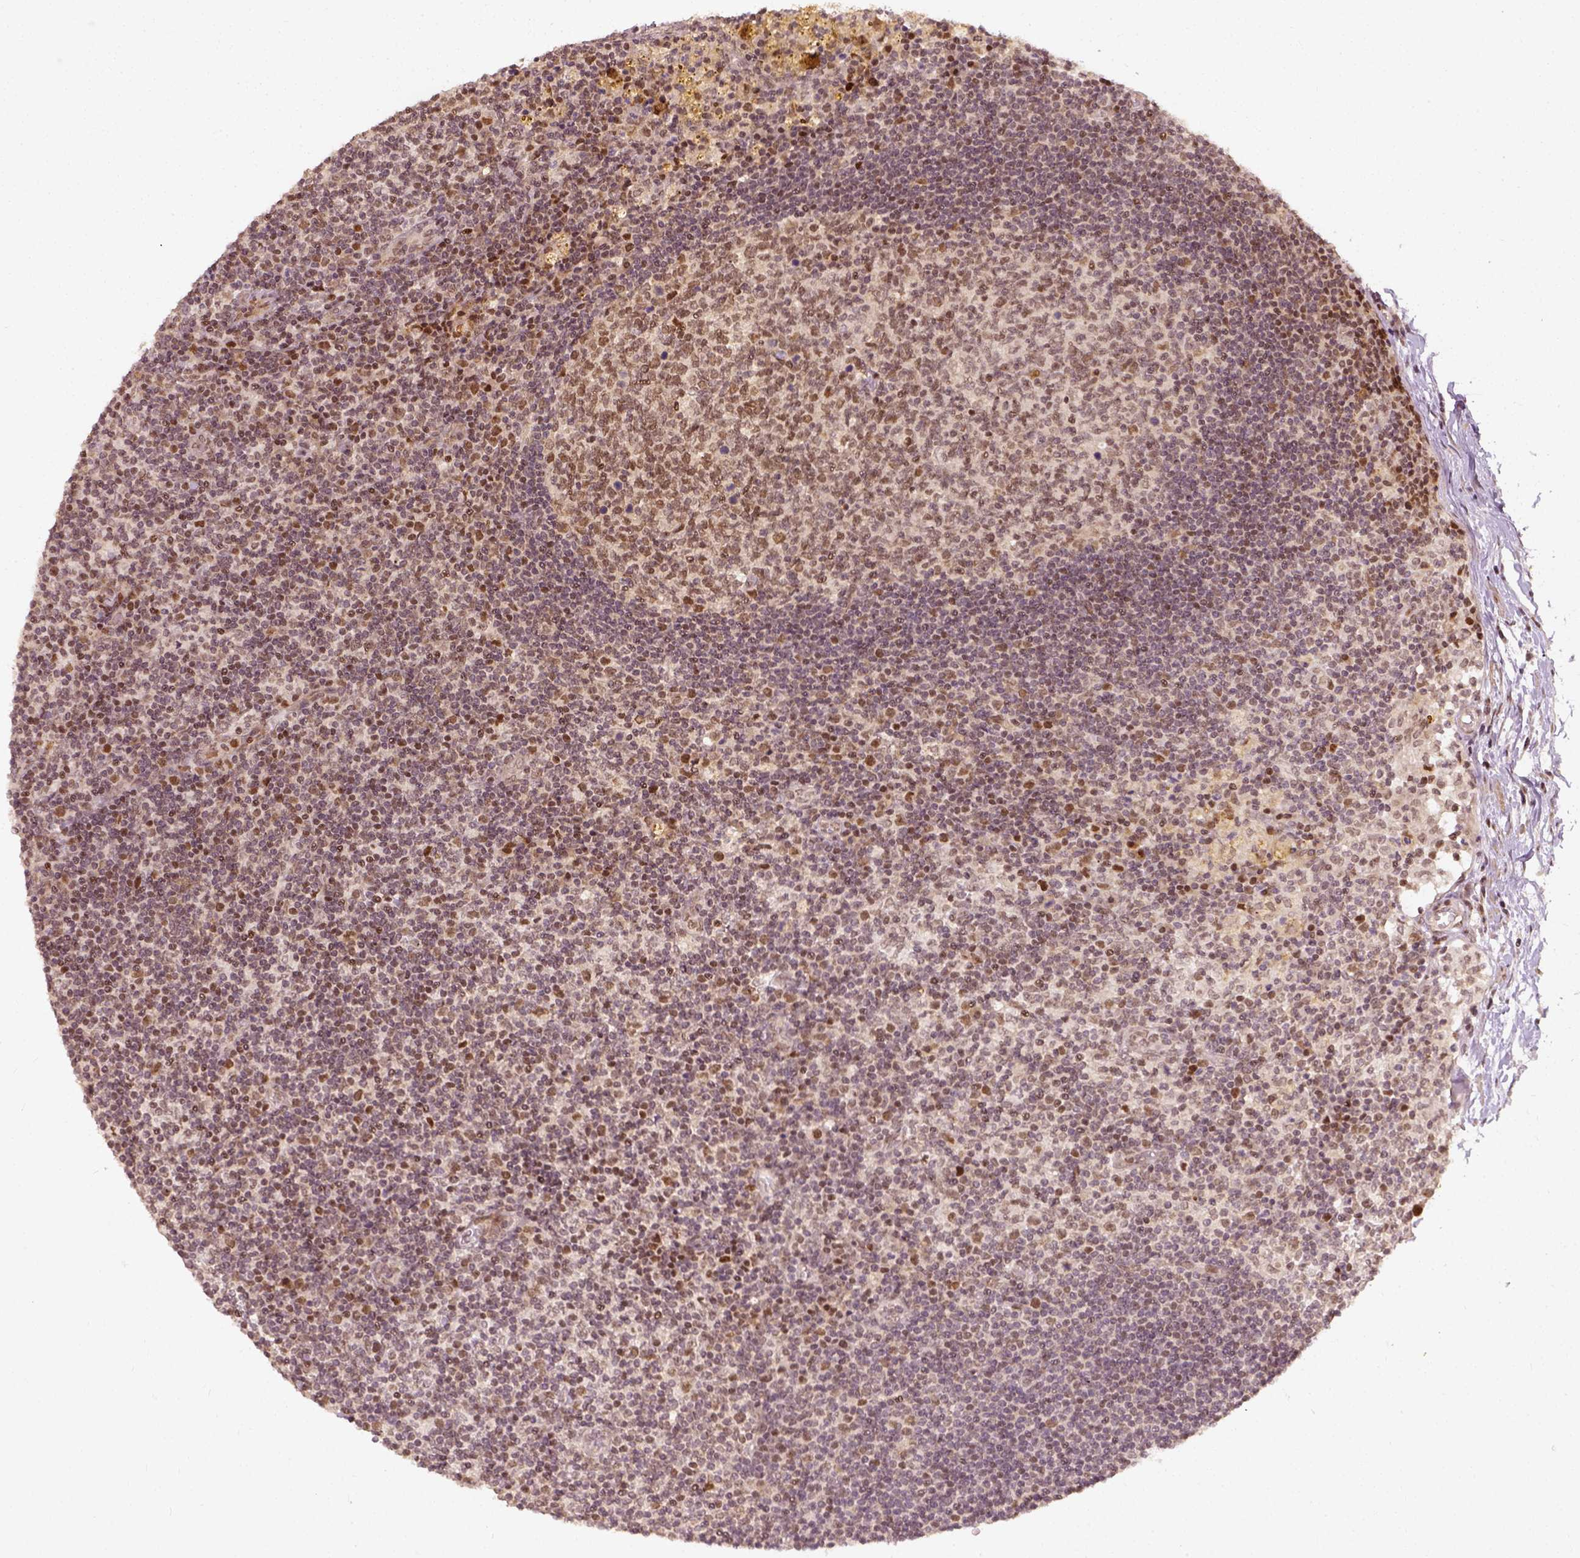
{"staining": {"intensity": "moderate", "quantity": ">75%", "location": "nuclear"}, "tissue": "lymph node", "cell_type": "Germinal center cells", "image_type": "normal", "snomed": [{"axis": "morphology", "description": "Normal tissue, NOS"}, {"axis": "topography", "description": "Lymph node"}], "caption": "Unremarkable lymph node displays moderate nuclear staining in about >75% of germinal center cells The staining was performed using DAB (3,3'-diaminobenzidine) to visualize the protein expression in brown, while the nuclei were stained in blue with hematoxylin (Magnification: 20x)..", "gene": "ZMAT3", "patient": {"sex": "female", "age": 72}}